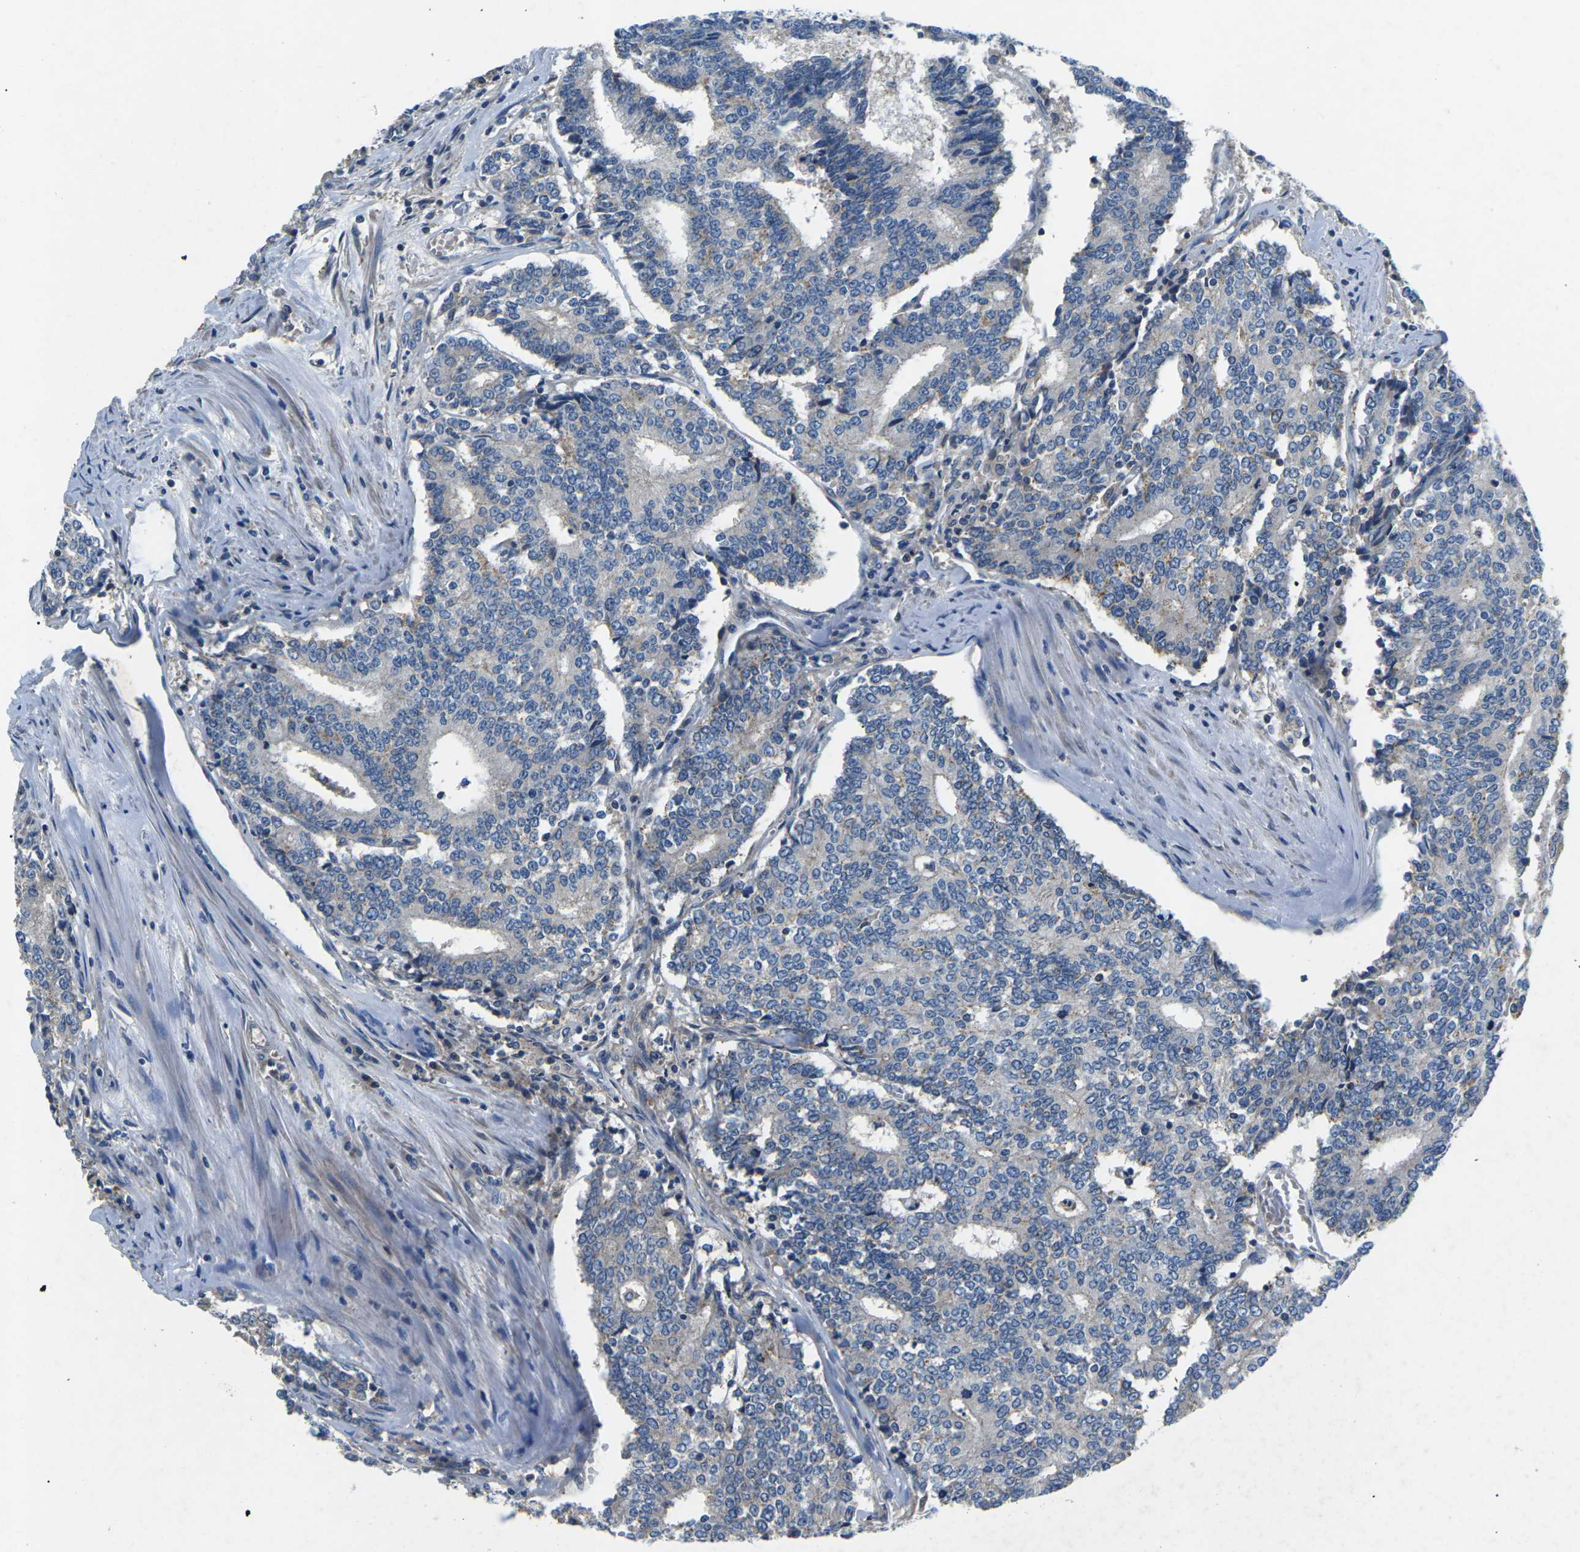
{"staining": {"intensity": "weak", "quantity": "<25%", "location": "cytoplasmic/membranous"}, "tissue": "prostate cancer", "cell_type": "Tumor cells", "image_type": "cancer", "snomed": [{"axis": "morphology", "description": "Normal tissue, NOS"}, {"axis": "morphology", "description": "Adenocarcinoma, High grade"}, {"axis": "topography", "description": "Prostate"}, {"axis": "topography", "description": "Seminal veicle"}], "caption": "DAB immunohistochemical staining of prostate adenocarcinoma (high-grade) shows no significant positivity in tumor cells.", "gene": "PDCD6IP", "patient": {"sex": "male", "age": 55}}